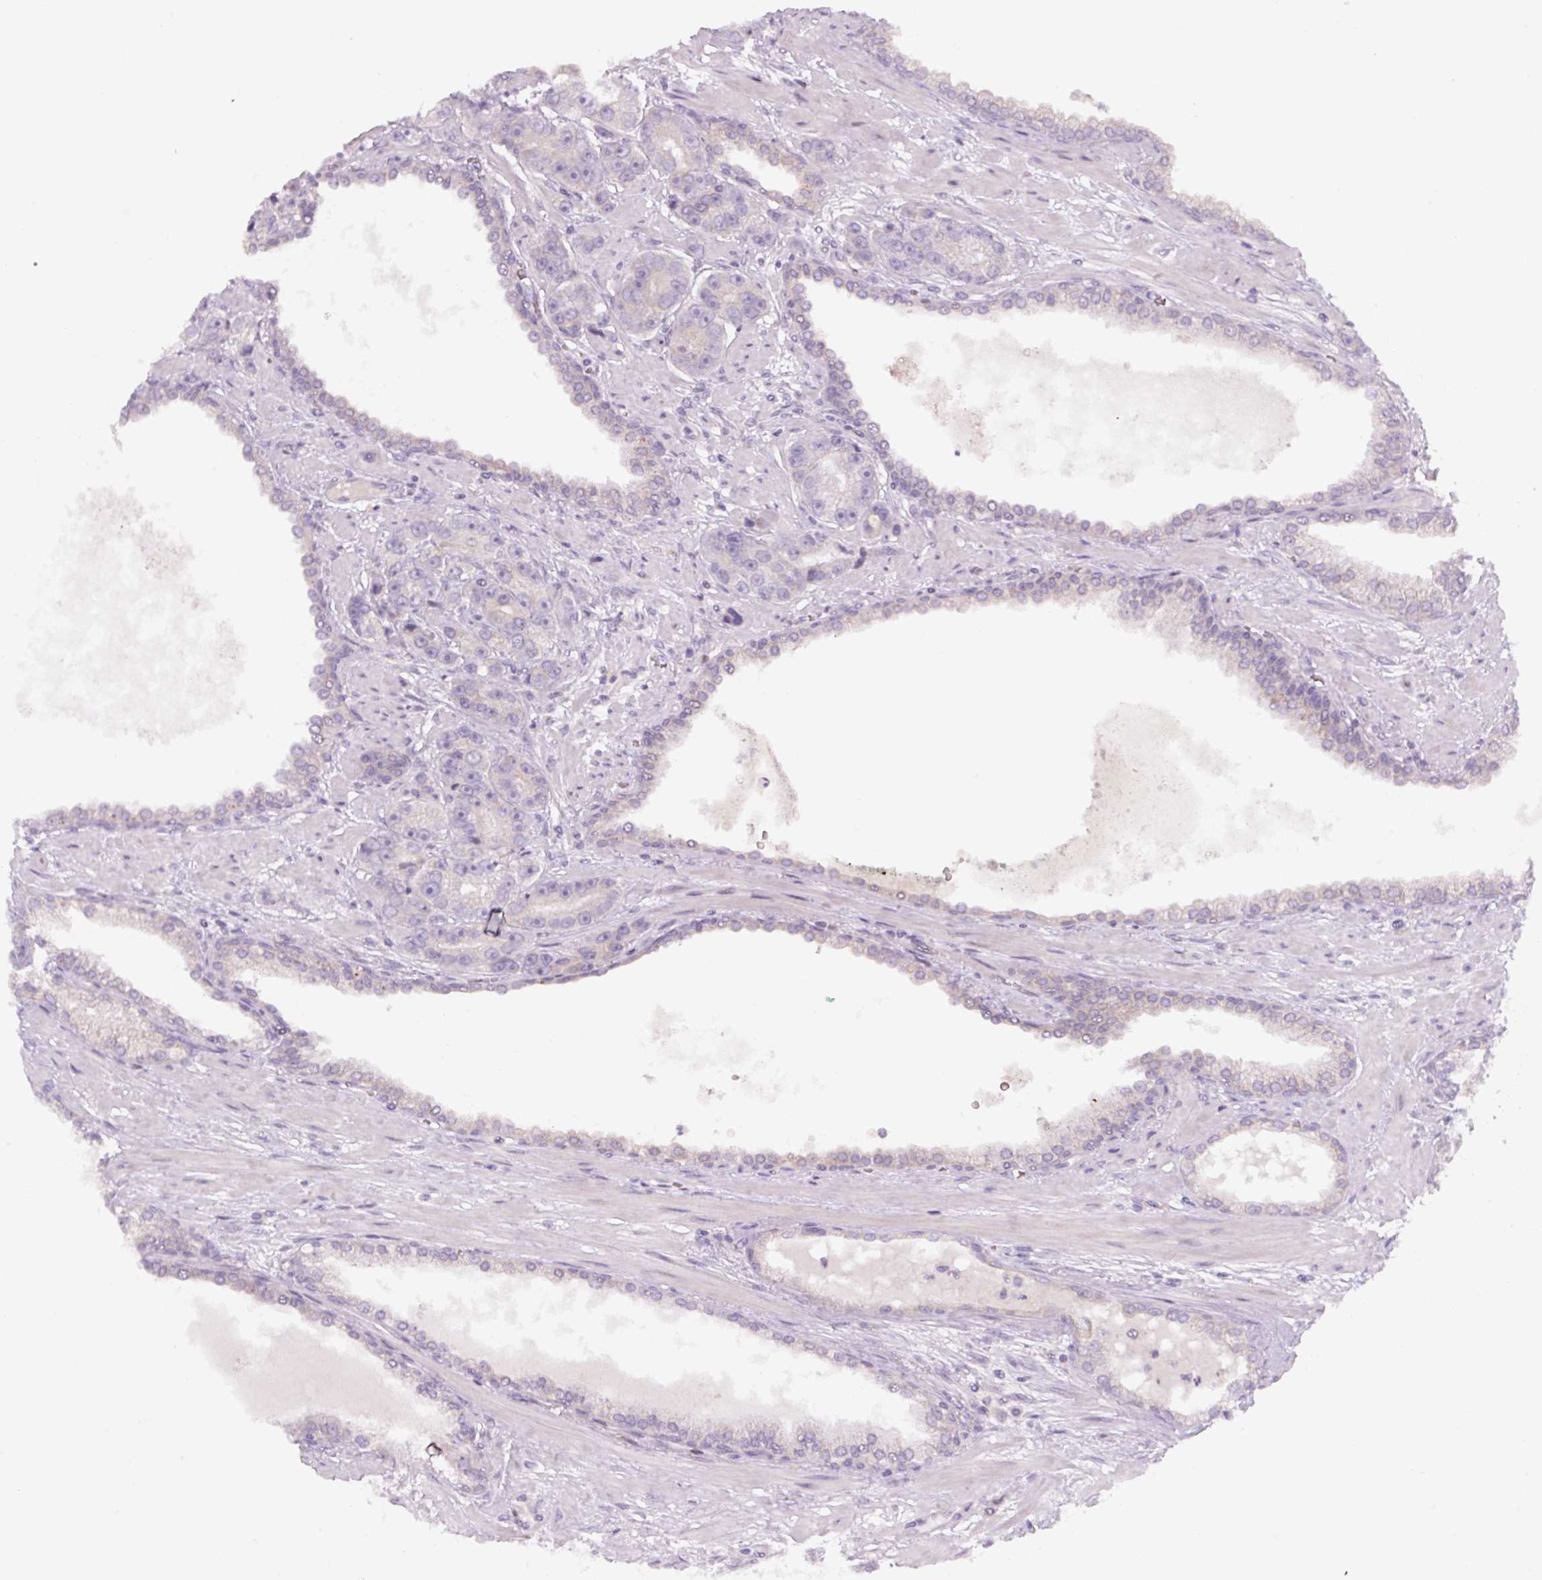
{"staining": {"intensity": "weak", "quantity": "<25%", "location": "cytoplasmic/membranous"}, "tissue": "prostate cancer", "cell_type": "Tumor cells", "image_type": "cancer", "snomed": [{"axis": "morphology", "description": "Adenocarcinoma, High grade"}, {"axis": "topography", "description": "Prostate"}], "caption": "Histopathology image shows no significant protein staining in tumor cells of high-grade adenocarcinoma (prostate). The staining was performed using DAB (3,3'-diaminobenzidine) to visualize the protein expression in brown, while the nuclei were stained in blue with hematoxylin (Magnification: 20x).", "gene": "YIF1B", "patient": {"sex": "male", "age": 71}}